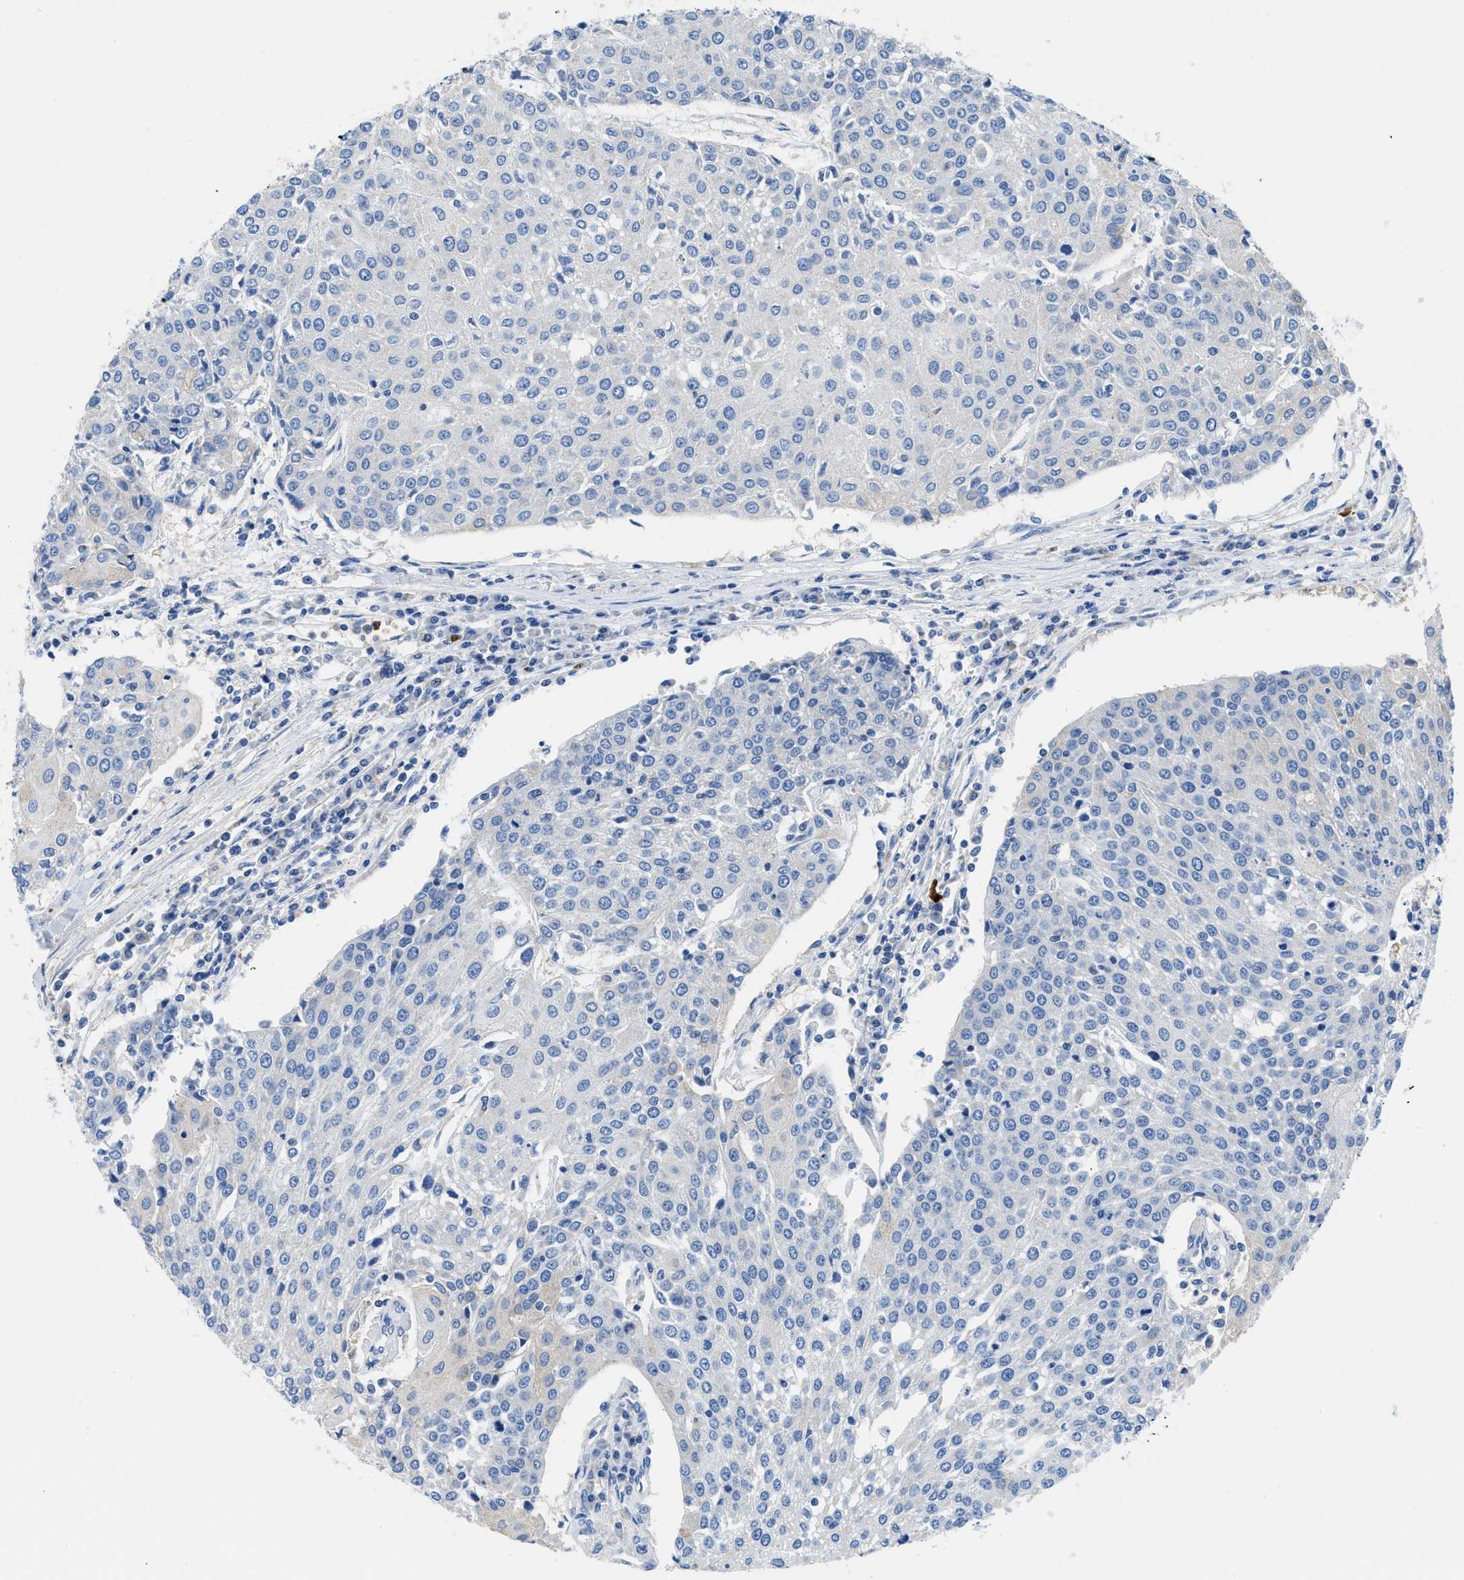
{"staining": {"intensity": "negative", "quantity": "none", "location": "none"}, "tissue": "urothelial cancer", "cell_type": "Tumor cells", "image_type": "cancer", "snomed": [{"axis": "morphology", "description": "Urothelial carcinoma, High grade"}, {"axis": "topography", "description": "Urinary bladder"}], "caption": "Image shows no protein staining in tumor cells of urothelial cancer tissue.", "gene": "NEB", "patient": {"sex": "female", "age": 85}}